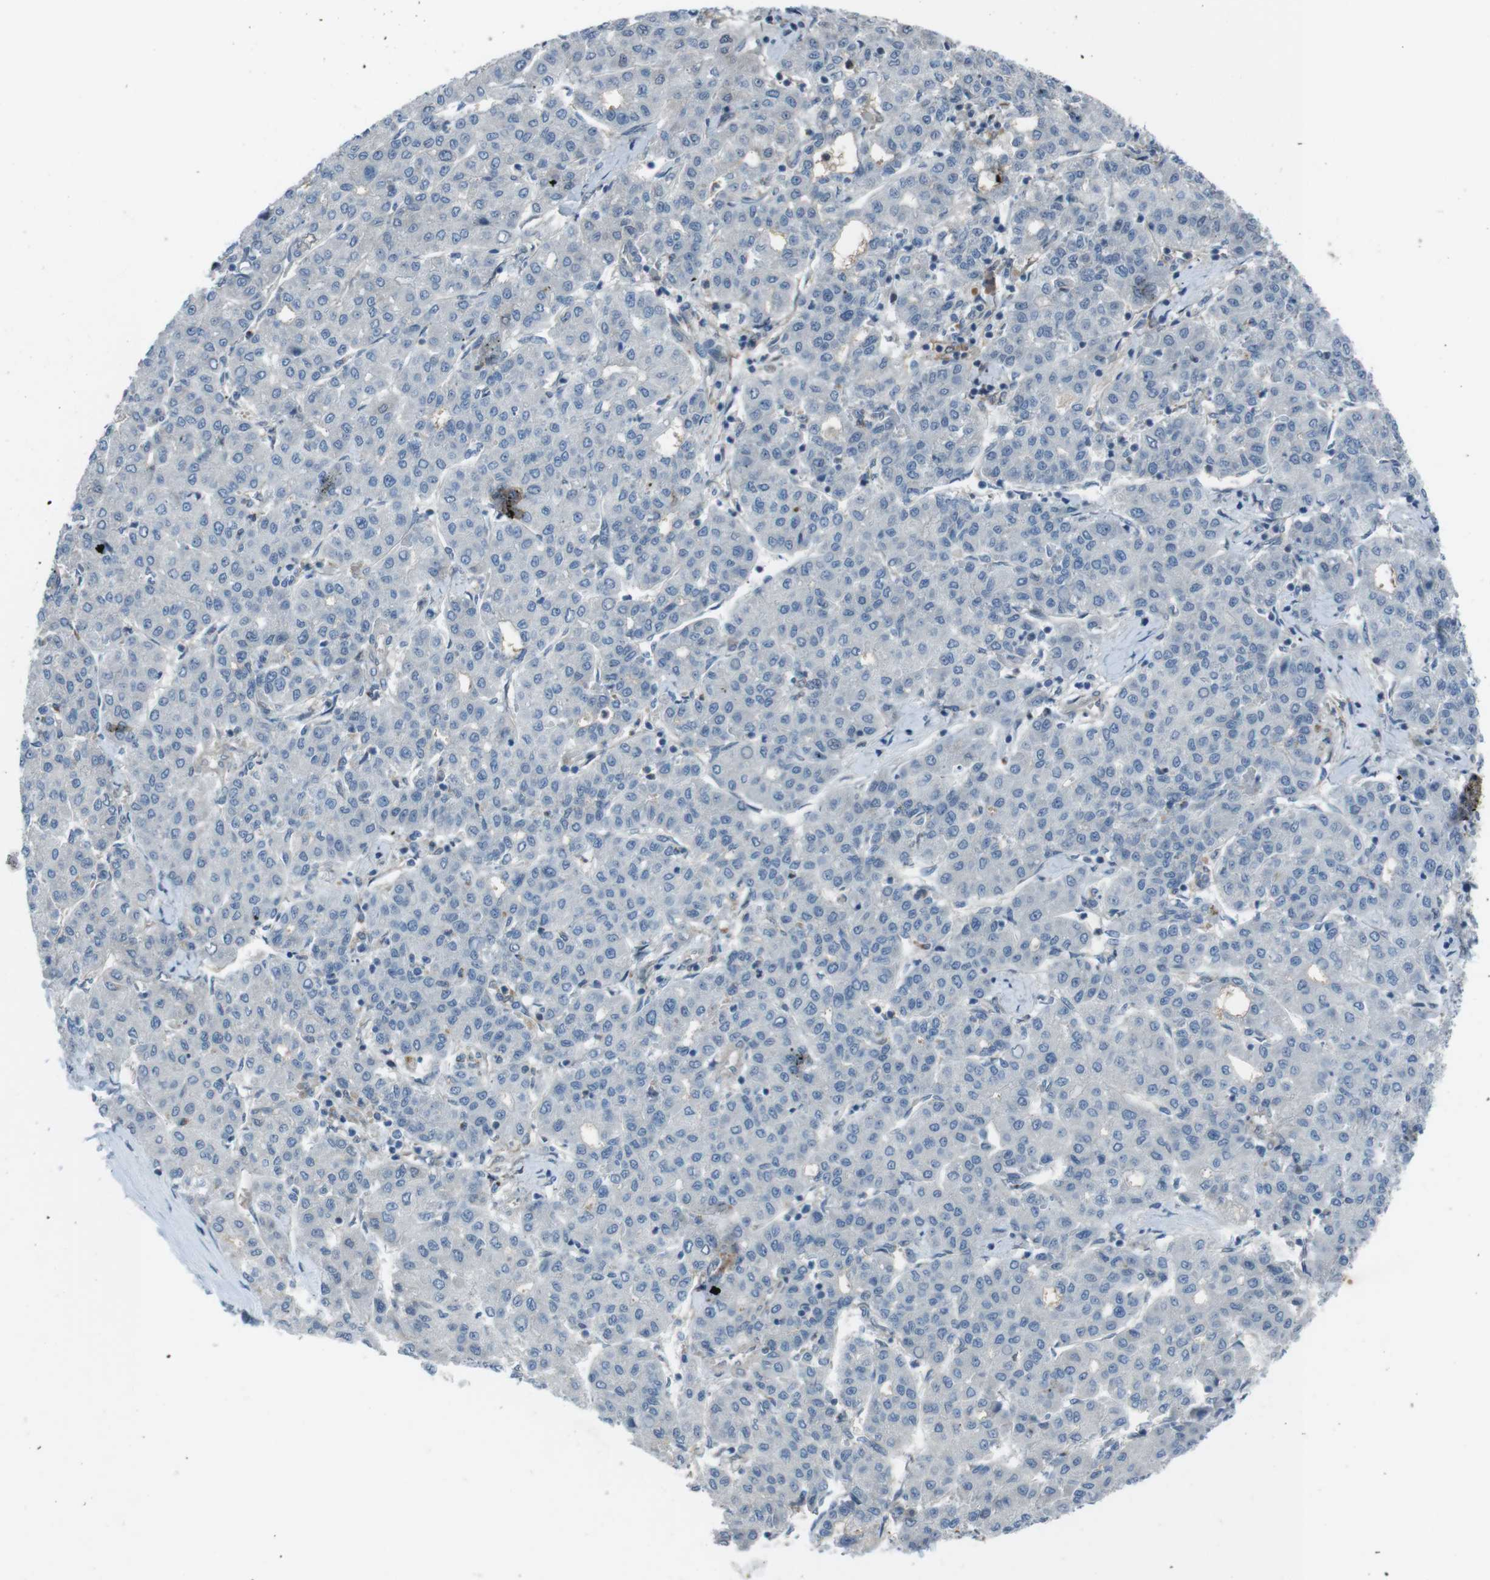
{"staining": {"intensity": "negative", "quantity": "none", "location": "none"}, "tissue": "liver cancer", "cell_type": "Tumor cells", "image_type": "cancer", "snomed": [{"axis": "morphology", "description": "Carcinoma, Hepatocellular, NOS"}, {"axis": "topography", "description": "Liver"}], "caption": "Human liver cancer stained for a protein using immunohistochemistry demonstrates no expression in tumor cells.", "gene": "ANK2", "patient": {"sex": "male", "age": 65}}